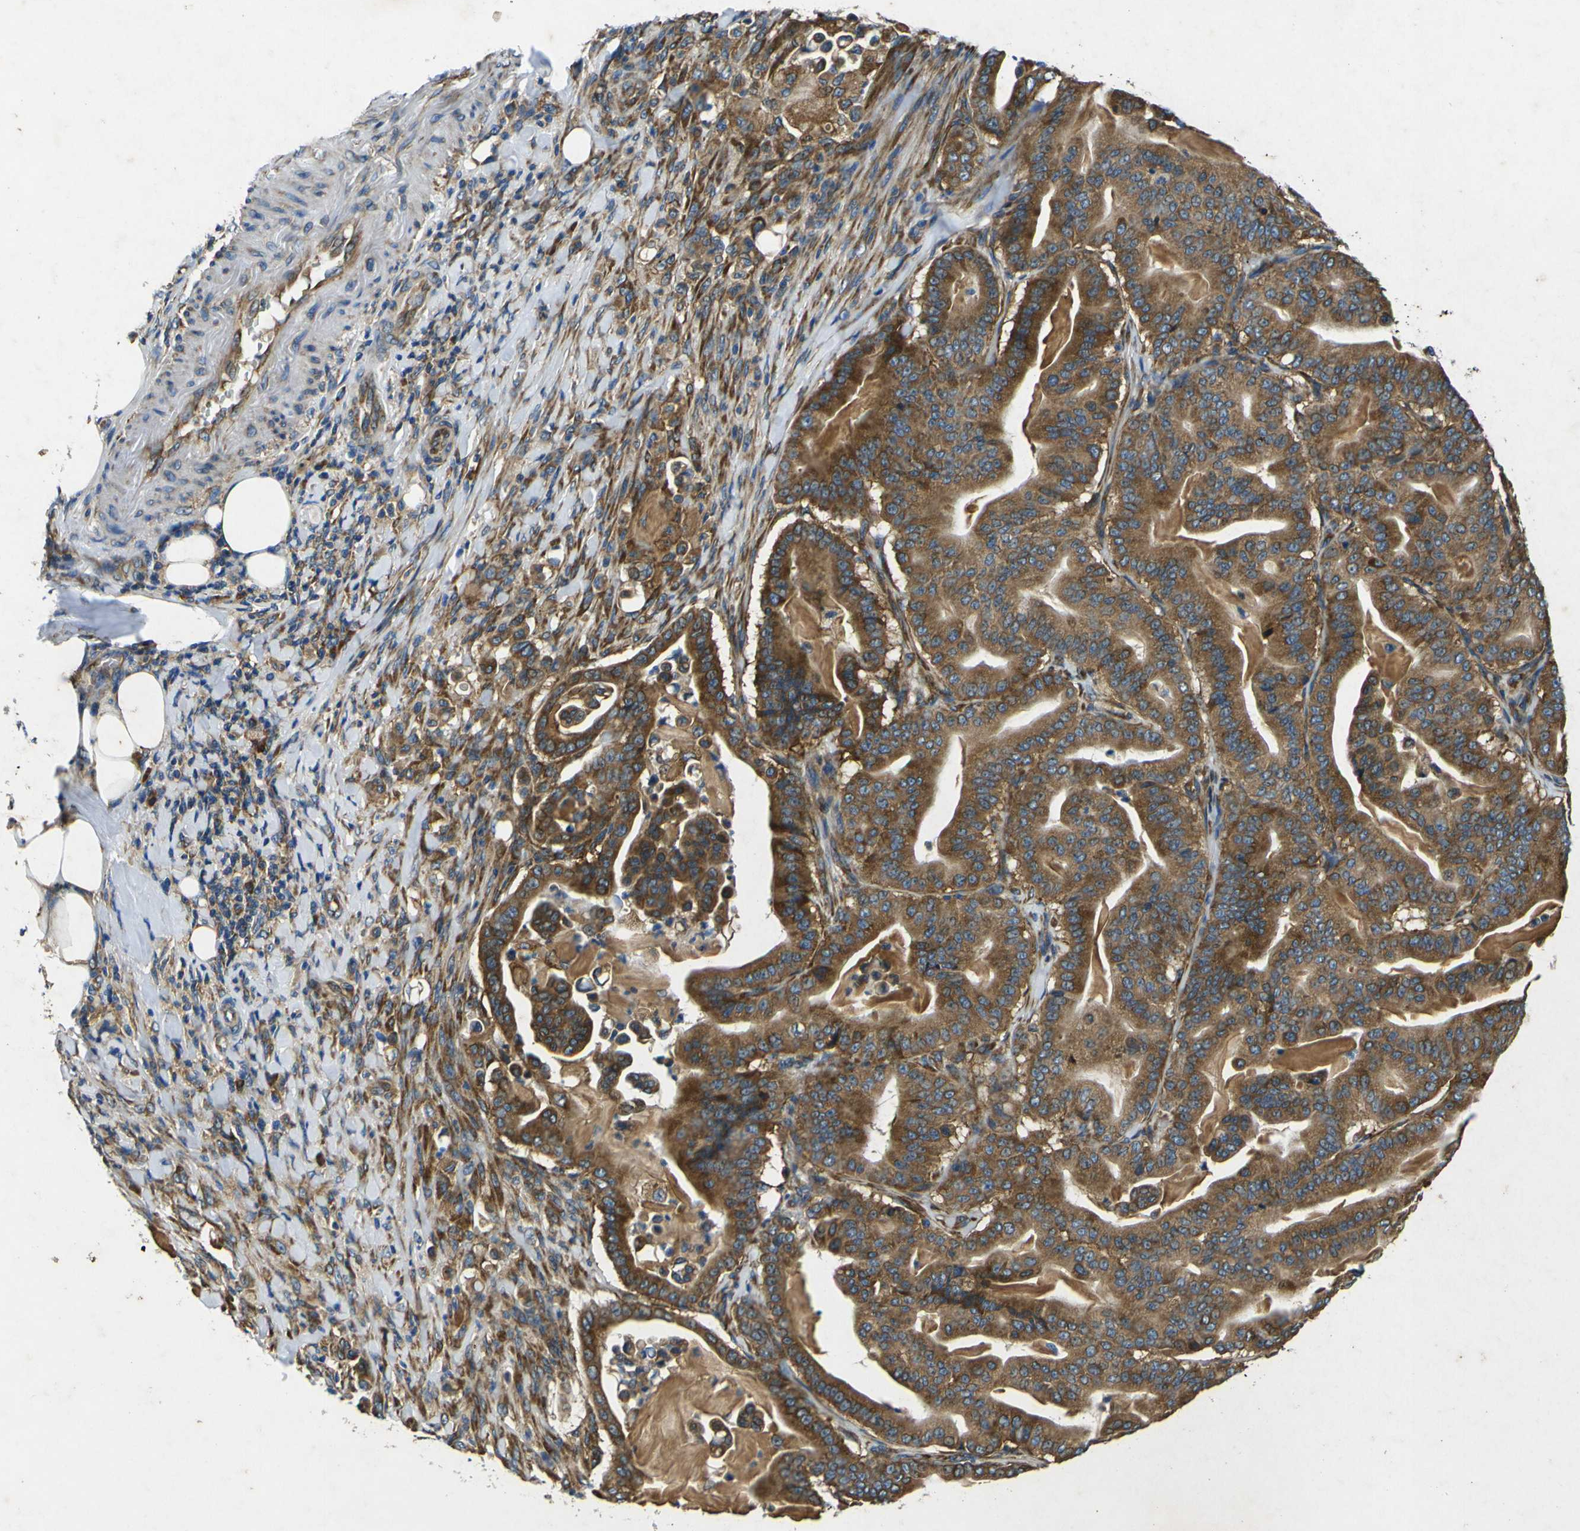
{"staining": {"intensity": "strong", "quantity": ">75%", "location": "cytoplasmic/membranous"}, "tissue": "pancreatic cancer", "cell_type": "Tumor cells", "image_type": "cancer", "snomed": [{"axis": "morphology", "description": "Adenocarcinoma, NOS"}, {"axis": "topography", "description": "Pancreas"}], "caption": "Strong cytoplasmic/membranous protein staining is appreciated in approximately >75% of tumor cells in pancreatic cancer. Immunohistochemistry stains the protein in brown and the nuclei are stained blue.", "gene": "RPSA", "patient": {"sex": "male", "age": 63}}